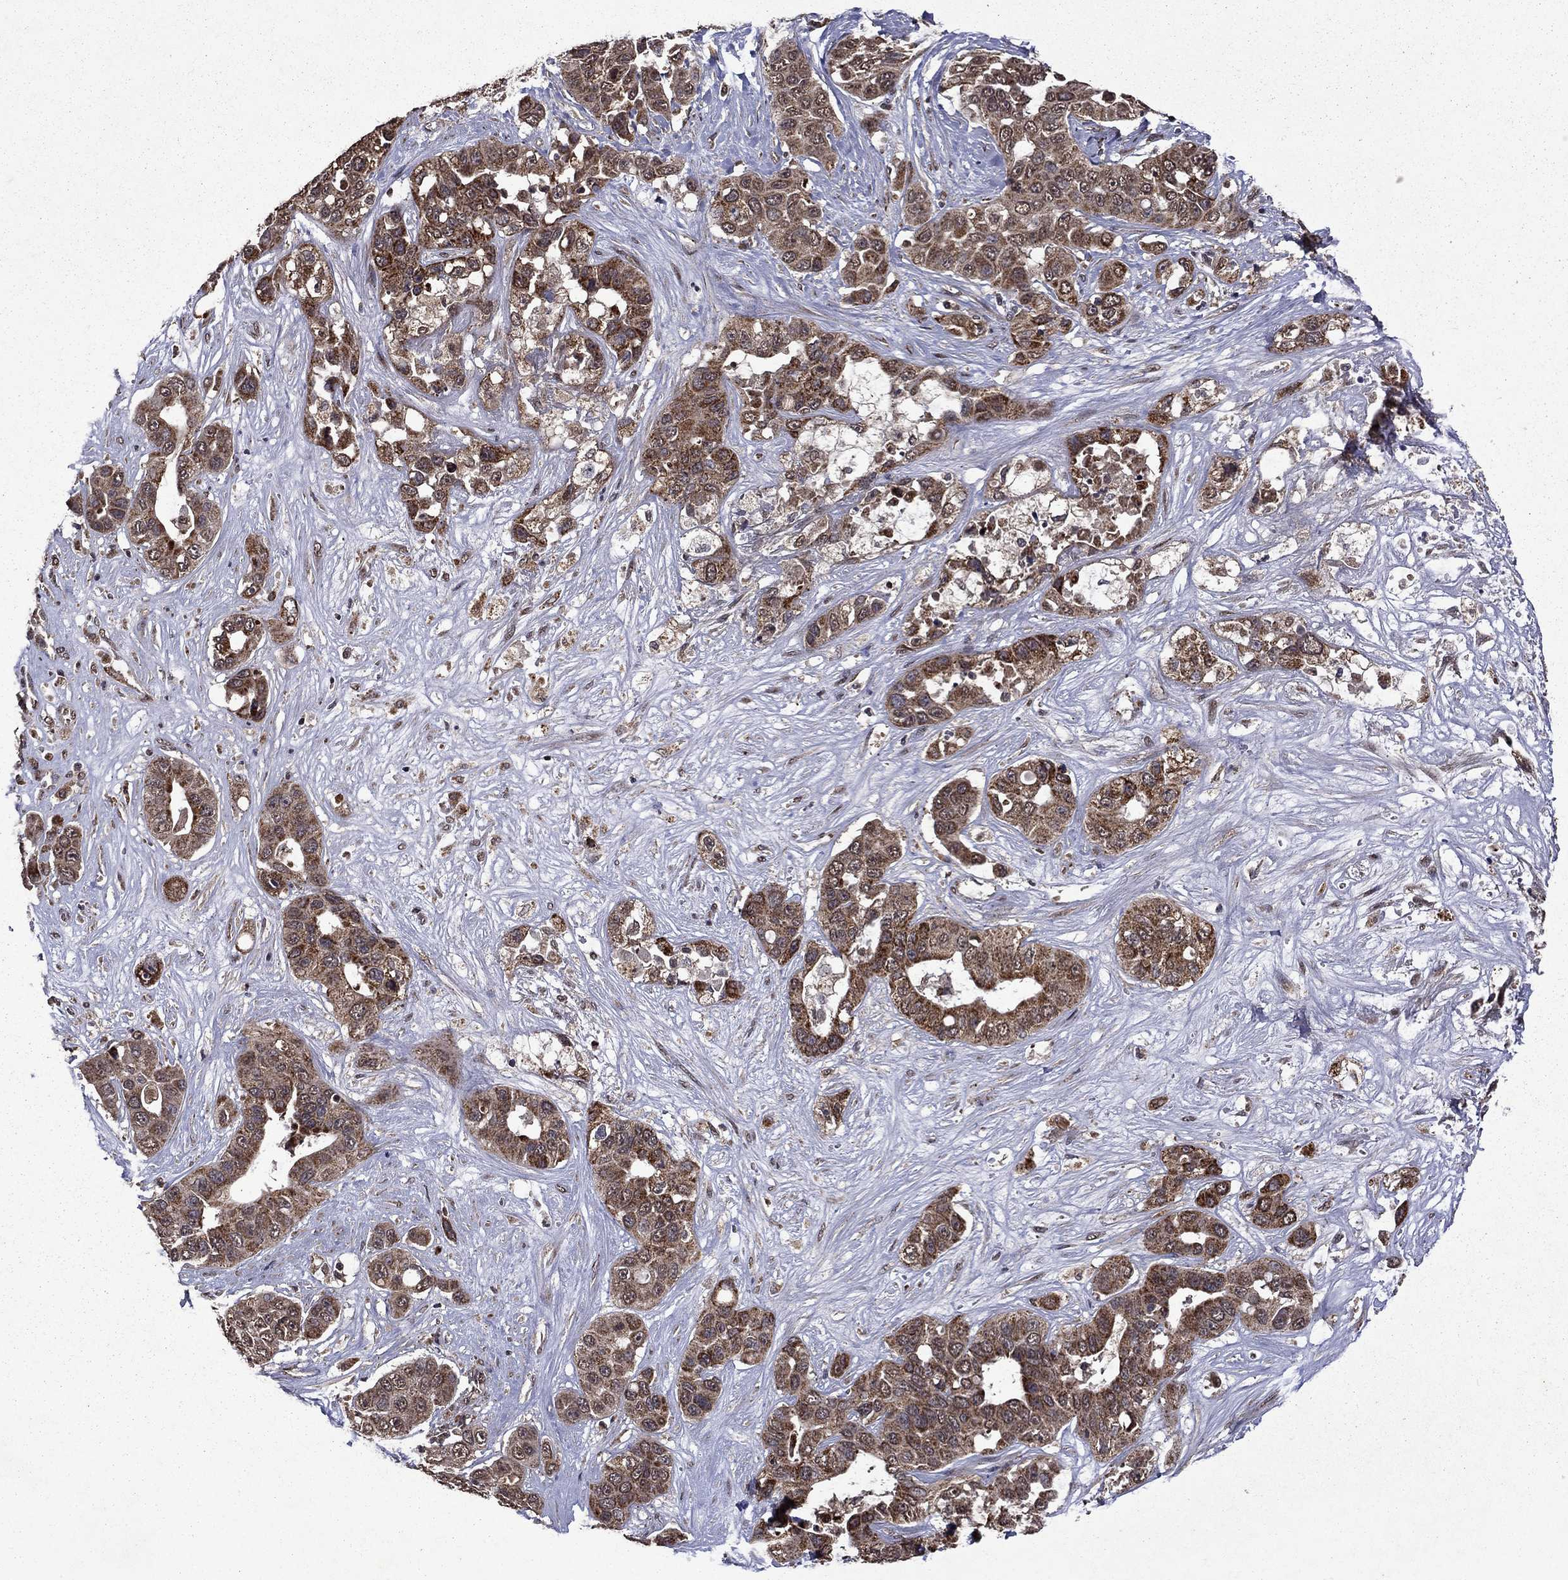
{"staining": {"intensity": "strong", "quantity": "25%-75%", "location": "cytoplasmic/membranous"}, "tissue": "liver cancer", "cell_type": "Tumor cells", "image_type": "cancer", "snomed": [{"axis": "morphology", "description": "Cholangiocarcinoma"}, {"axis": "topography", "description": "Liver"}], "caption": "The photomicrograph displays staining of liver cancer, revealing strong cytoplasmic/membranous protein positivity (brown color) within tumor cells. (Stains: DAB (3,3'-diaminobenzidine) in brown, nuclei in blue, Microscopy: brightfield microscopy at high magnification).", "gene": "ITM2B", "patient": {"sex": "female", "age": 52}}